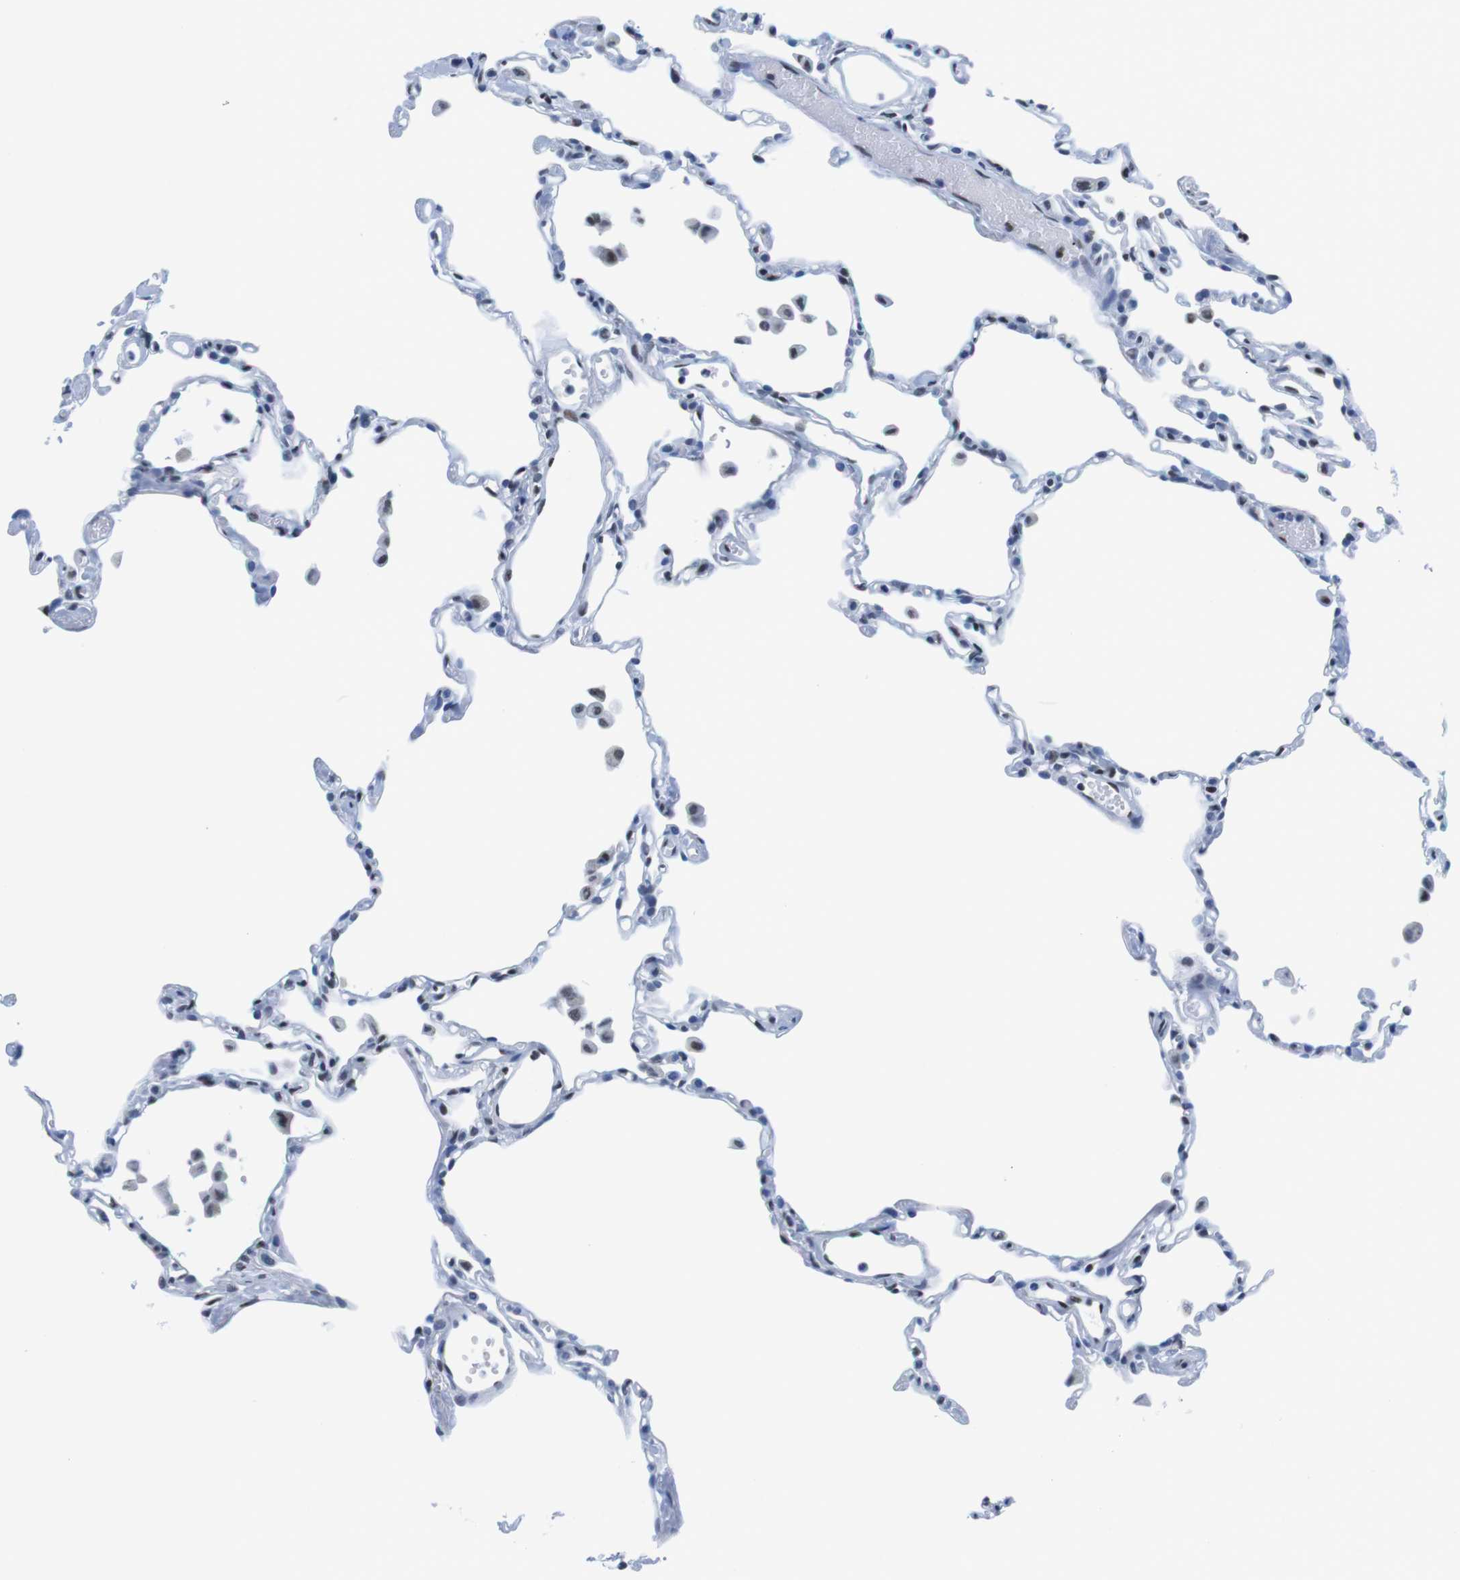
{"staining": {"intensity": "negative", "quantity": "none", "location": "none"}, "tissue": "lung", "cell_type": "Alveolar cells", "image_type": "normal", "snomed": [{"axis": "morphology", "description": "Normal tissue, NOS"}, {"axis": "topography", "description": "Lung"}], "caption": "This is a micrograph of immunohistochemistry (IHC) staining of benign lung, which shows no staining in alveolar cells.", "gene": "IFI16", "patient": {"sex": "female", "age": 49}}